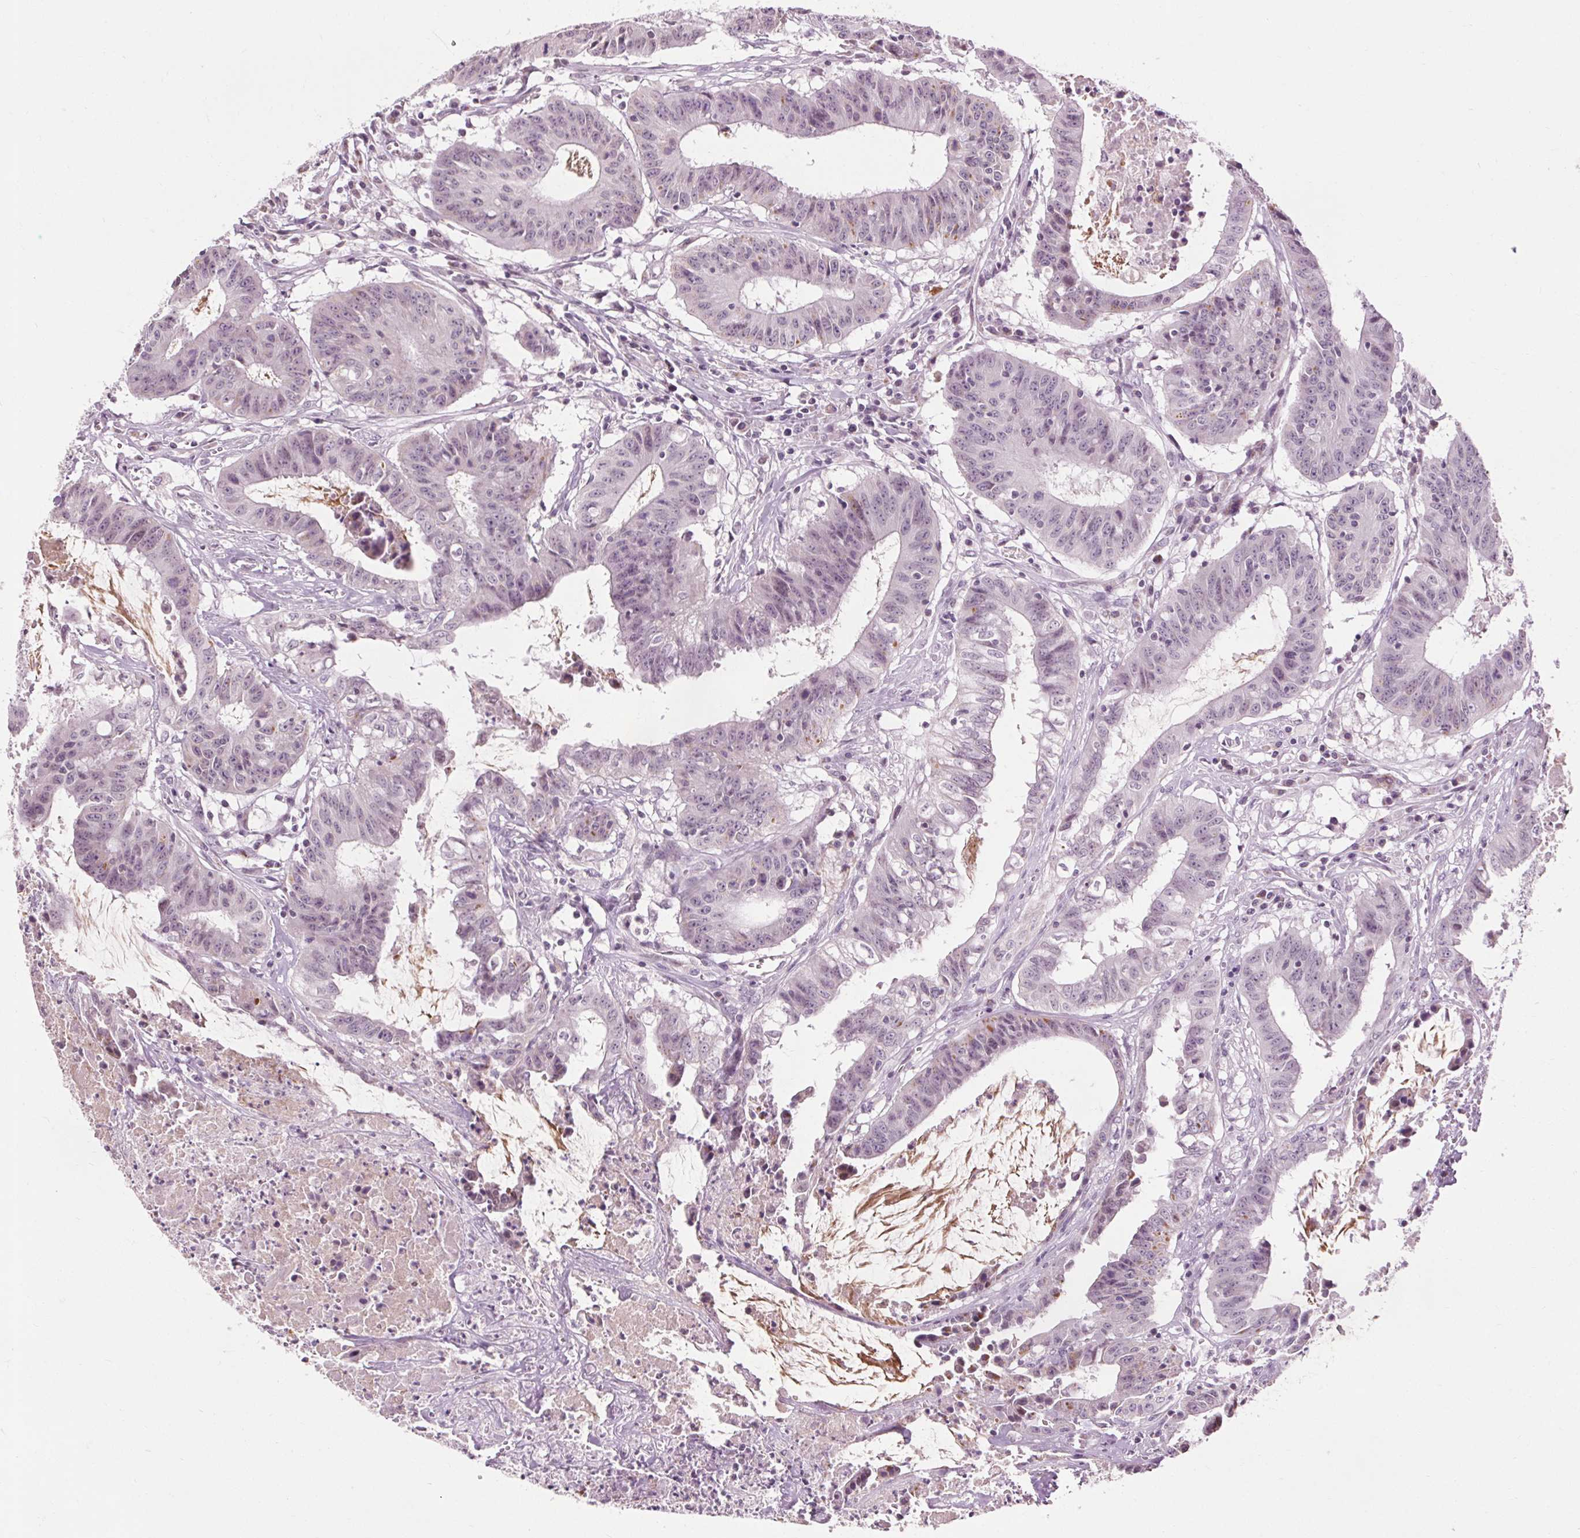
{"staining": {"intensity": "weak", "quantity": "<25%", "location": "cytoplasmic/membranous"}, "tissue": "colorectal cancer", "cell_type": "Tumor cells", "image_type": "cancer", "snomed": [{"axis": "morphology", "description": "Adenocarcinoma, NOS"}, {"axis": "topography", "description": "Colon"}], "caption": "DAB (3,3'-diaminobenzidine) immunohistochemical staining of colorectal cancer reveals no significant positivity in tumor cells. The staining was performed using DAB (3,3'-diaminobenzidine) to visualize the protein expression in brown, while the nuclei were stained in blue with hematoxylin (Magnification: 20x).", "gene": "LFNG", "patient": {"sex": "male", "age": 33}}